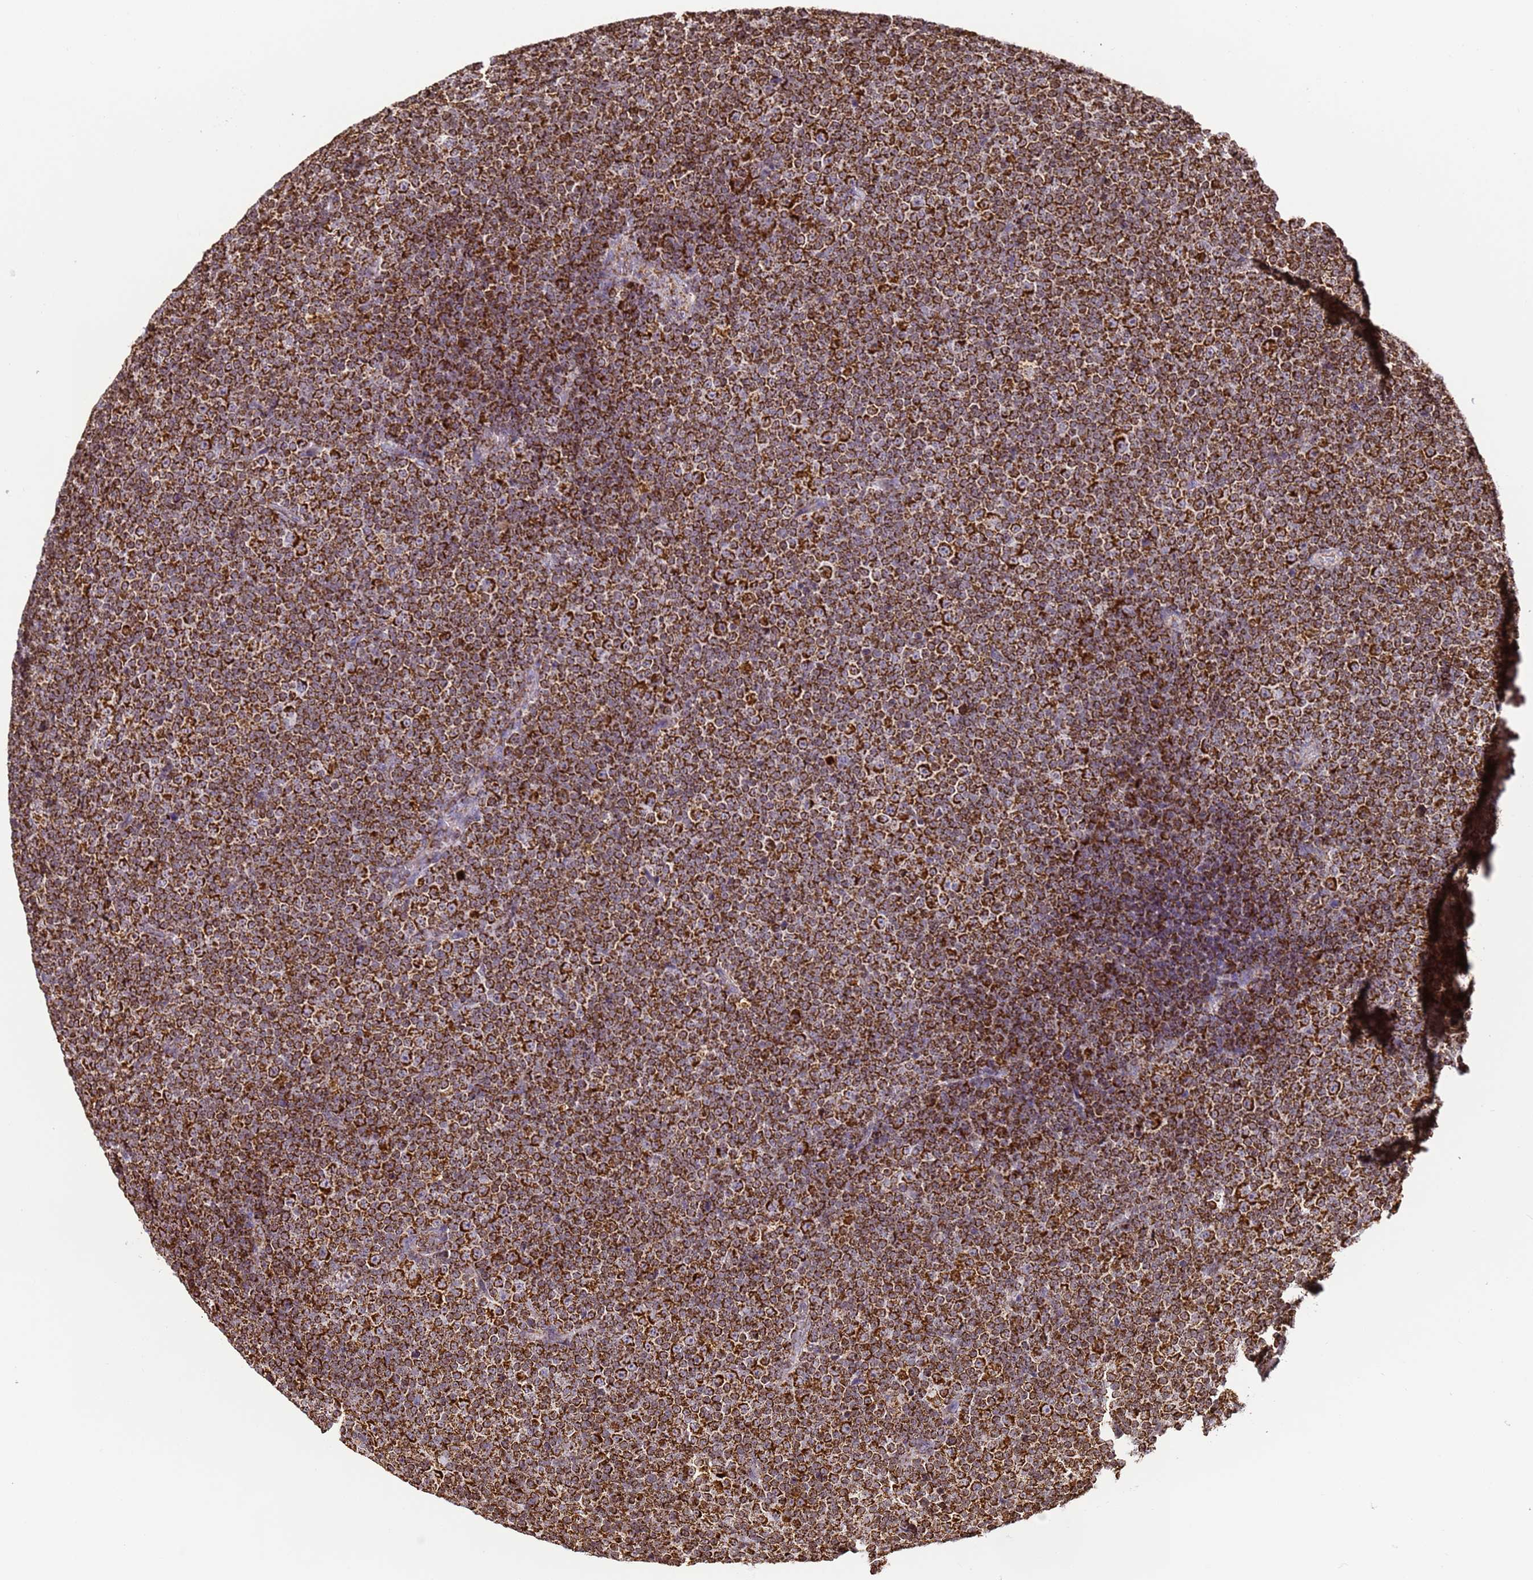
{"staining": {"intensity": "strong", "quantity": ">75%", "location": "cytoplasmic/membranous"}, "tissue": "lymphoma", "cell_type": "Tumor cells", "image_type": "cancer", "snomed": [{"axis": "morphology", "description": "Malignant lymphoma, non-Hodgkin's type, Low grade"}, {"axis": "topography", "description": "Lymph node"}], "caption": "Immunohistochemistry histopathology image of neoplastic tissue: human lymphoma stained using immunohistochemistry (IHC) reveals high levels of strong protein expression localized specifically in the cytoplasmic/membranous of tumor cells, appearing as a cytoplasmic/membranous brown color.", "gene": "HSPE1", "patient": {"sex": "female", "age": 67}}